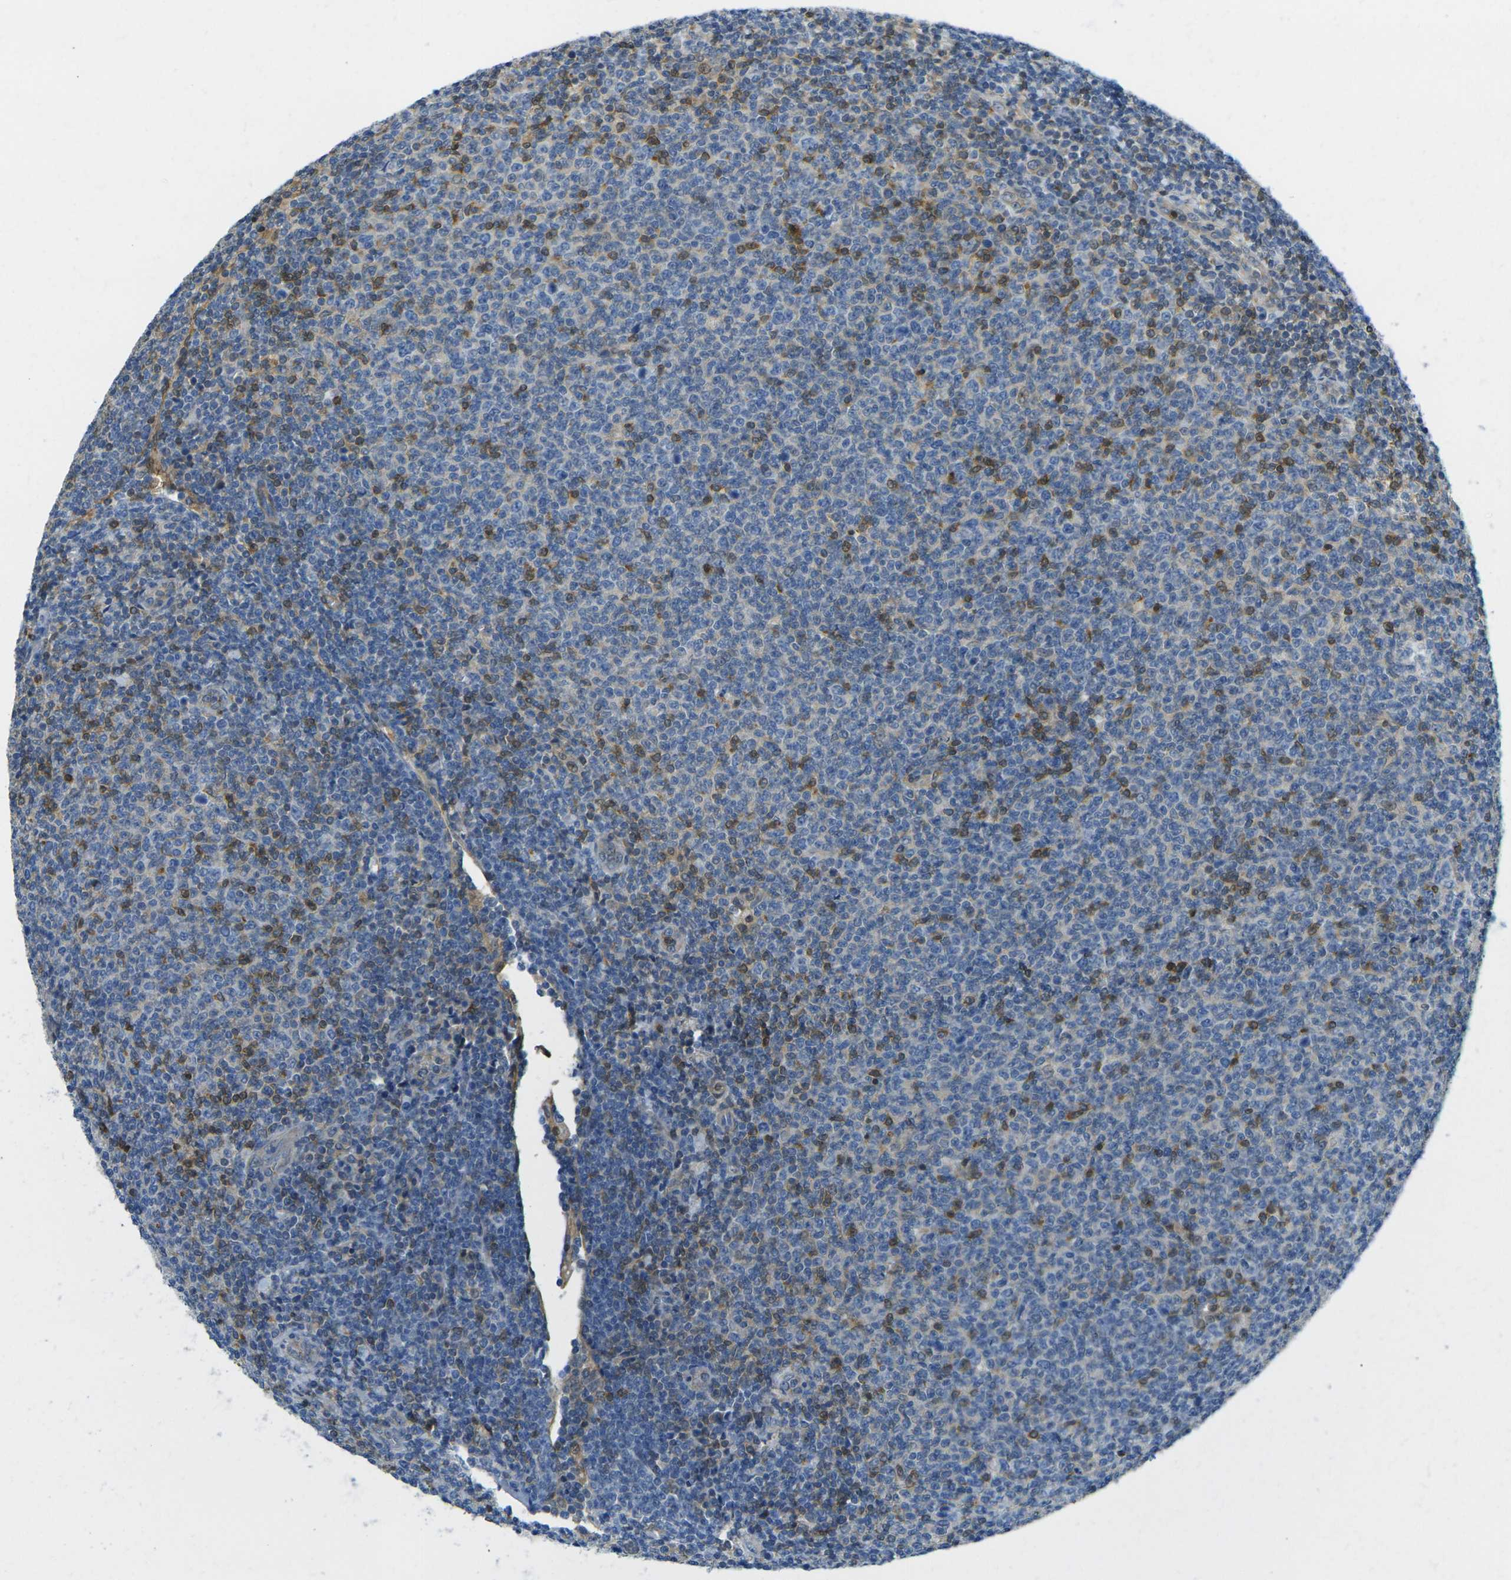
{"staining": {"intensity": "moderate", "quantity": "<25%", "location": "nuclear"}, "tissue": "lymphoma", "cell_type": "Tumor cells", "image_type": "cancer", "snomed": [{"axis": "morphology", "description": "Malignant lymphoma, non-Hodgkin's type, Low grade"}, {"axis": "topography", "description": "Lymph node"}], "caption": "This histopathology image demonstrates immunohistochemistry staining of lymphoma, with low moderate nuclear positivity in about <25% of tumor cells.", "gene": "LASP1", "patient": {"sex": "male", "age": 66}}